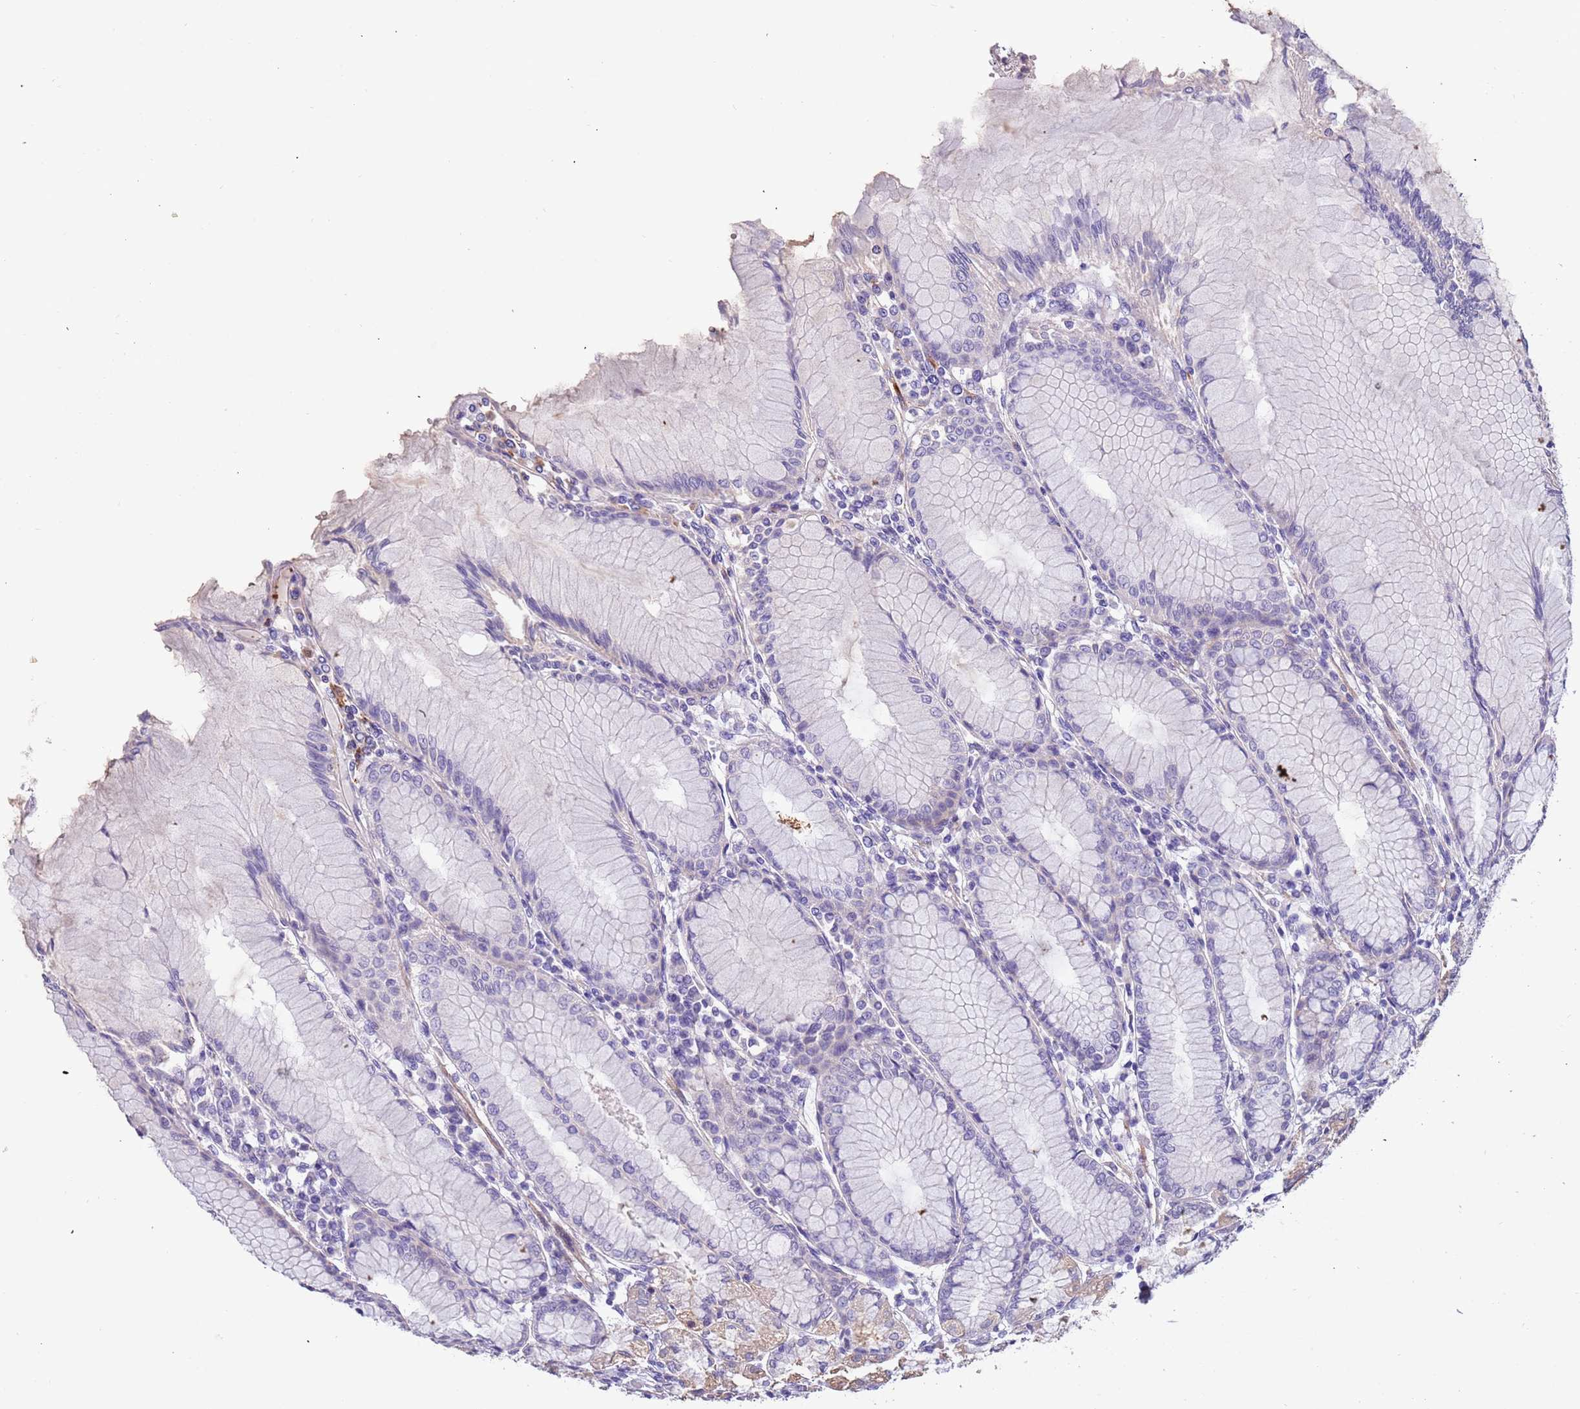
{"staining": {"intensity": "negative", "quantity": "none", "location": "none"}, "tissue": "stomach", "cell_type": "Glandular cells", "image_type": "normal", "snomed": [{"axis": "morphology", "description": "Normal tissue, NOS"}, {"axis": "topography", "description": "Stomach"}], "caption": "DAB (3,3'-diaminobenzidine) immunohistochemical staining of normal human stomach reveals no significant expression in glandular cells. The staining is performed using DAB brown chromogen with nuclei counter-stained in using hematoxylin.", "gene": "PCGF2", "patient": {"sex": "female", "age": 57}}